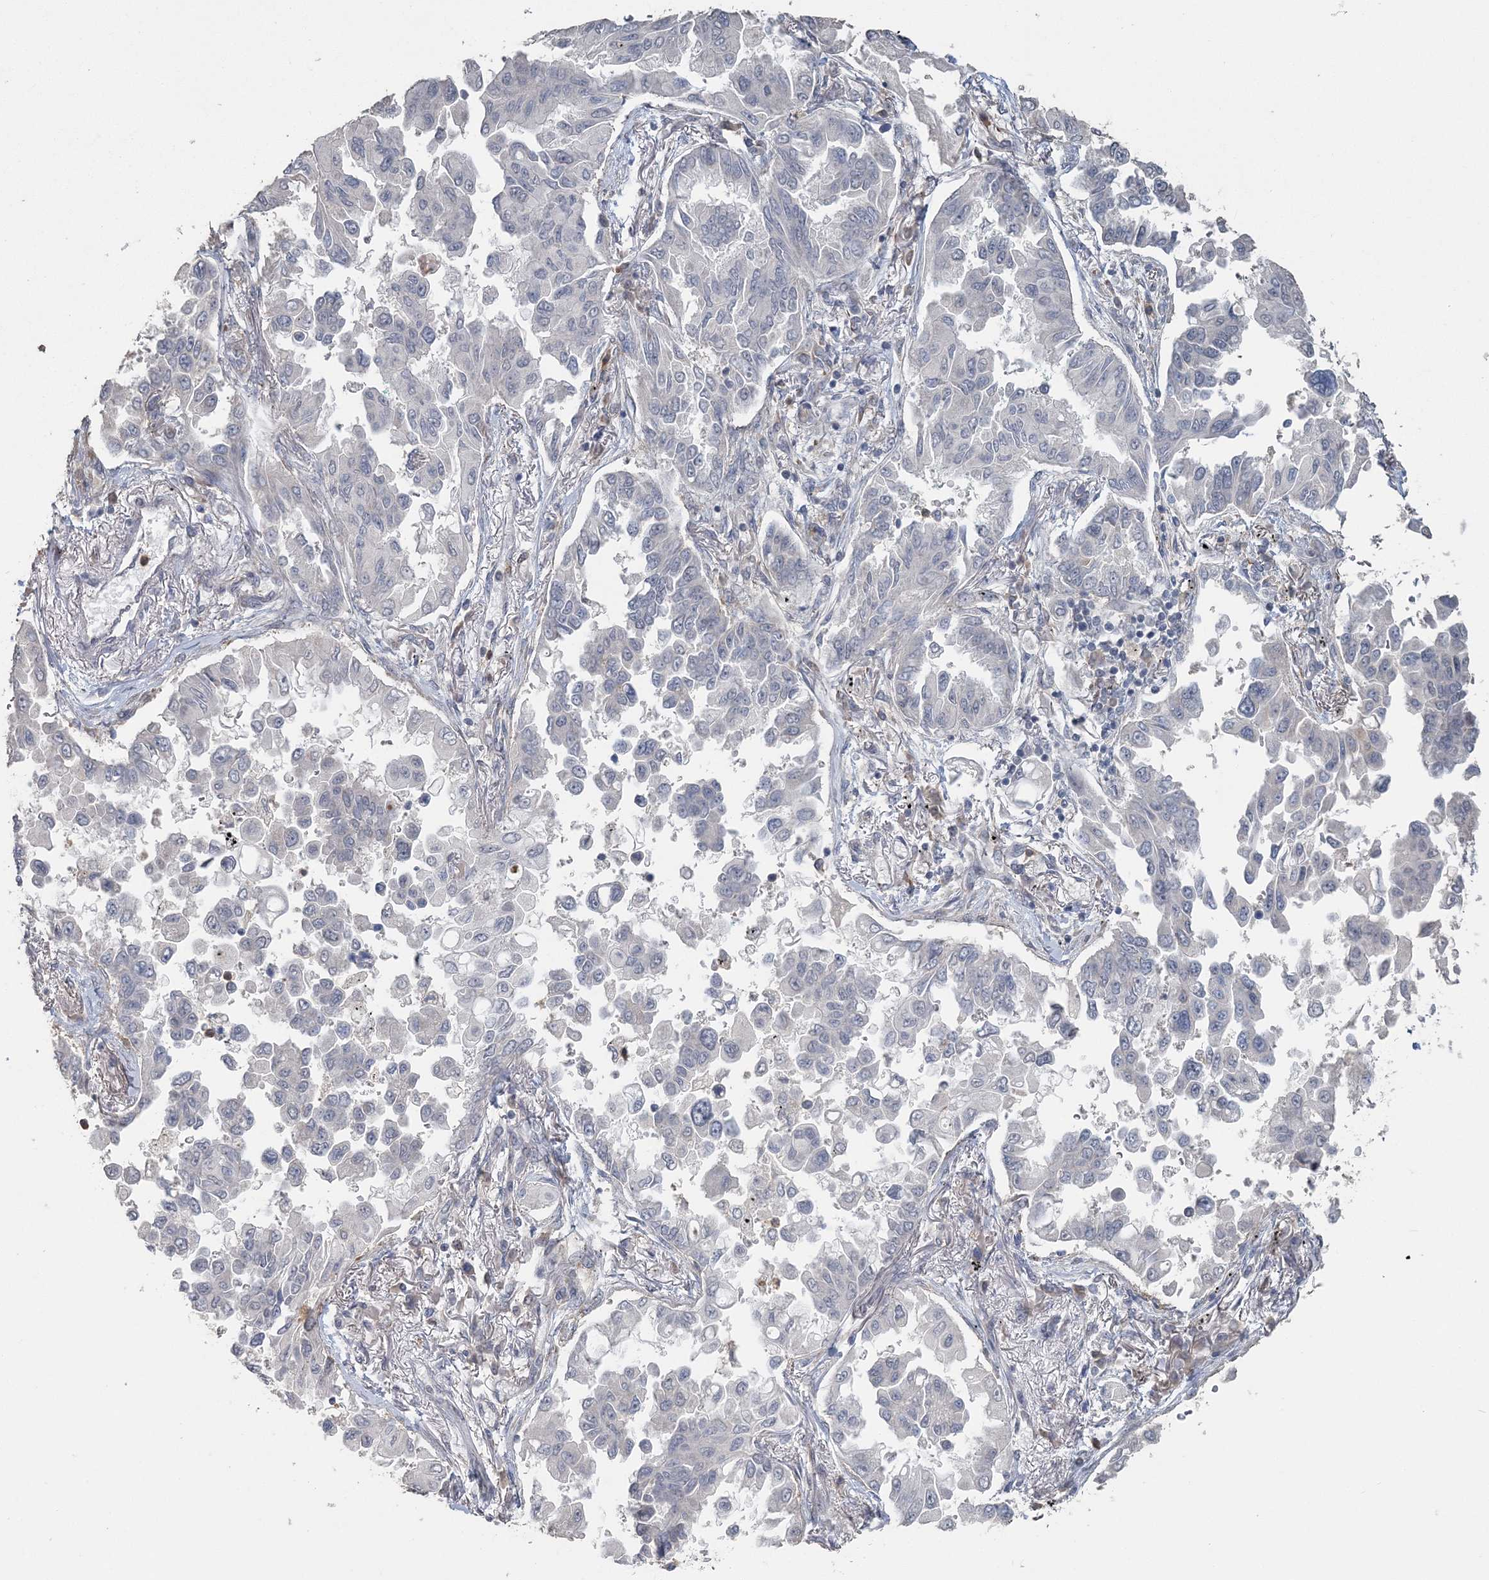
{"staining": {"intensity": "negative", "quantity": "none", "location": "none"}, "tissue": "lung cancer", "cell_type": "Tumor cells", "image_type": "cancer", "snomed": [{"axis": "morphology", "description": "Adenocarcinoma, NOS"}, {"axis": "topography", "description": "Lung"}], "caption": "Human lung adenocarcinoma stained for a protein using IHC exhibits no staining in tumor cells.", "gene": "UIMC1", "patient": {"sex": "female", "age": 67}}